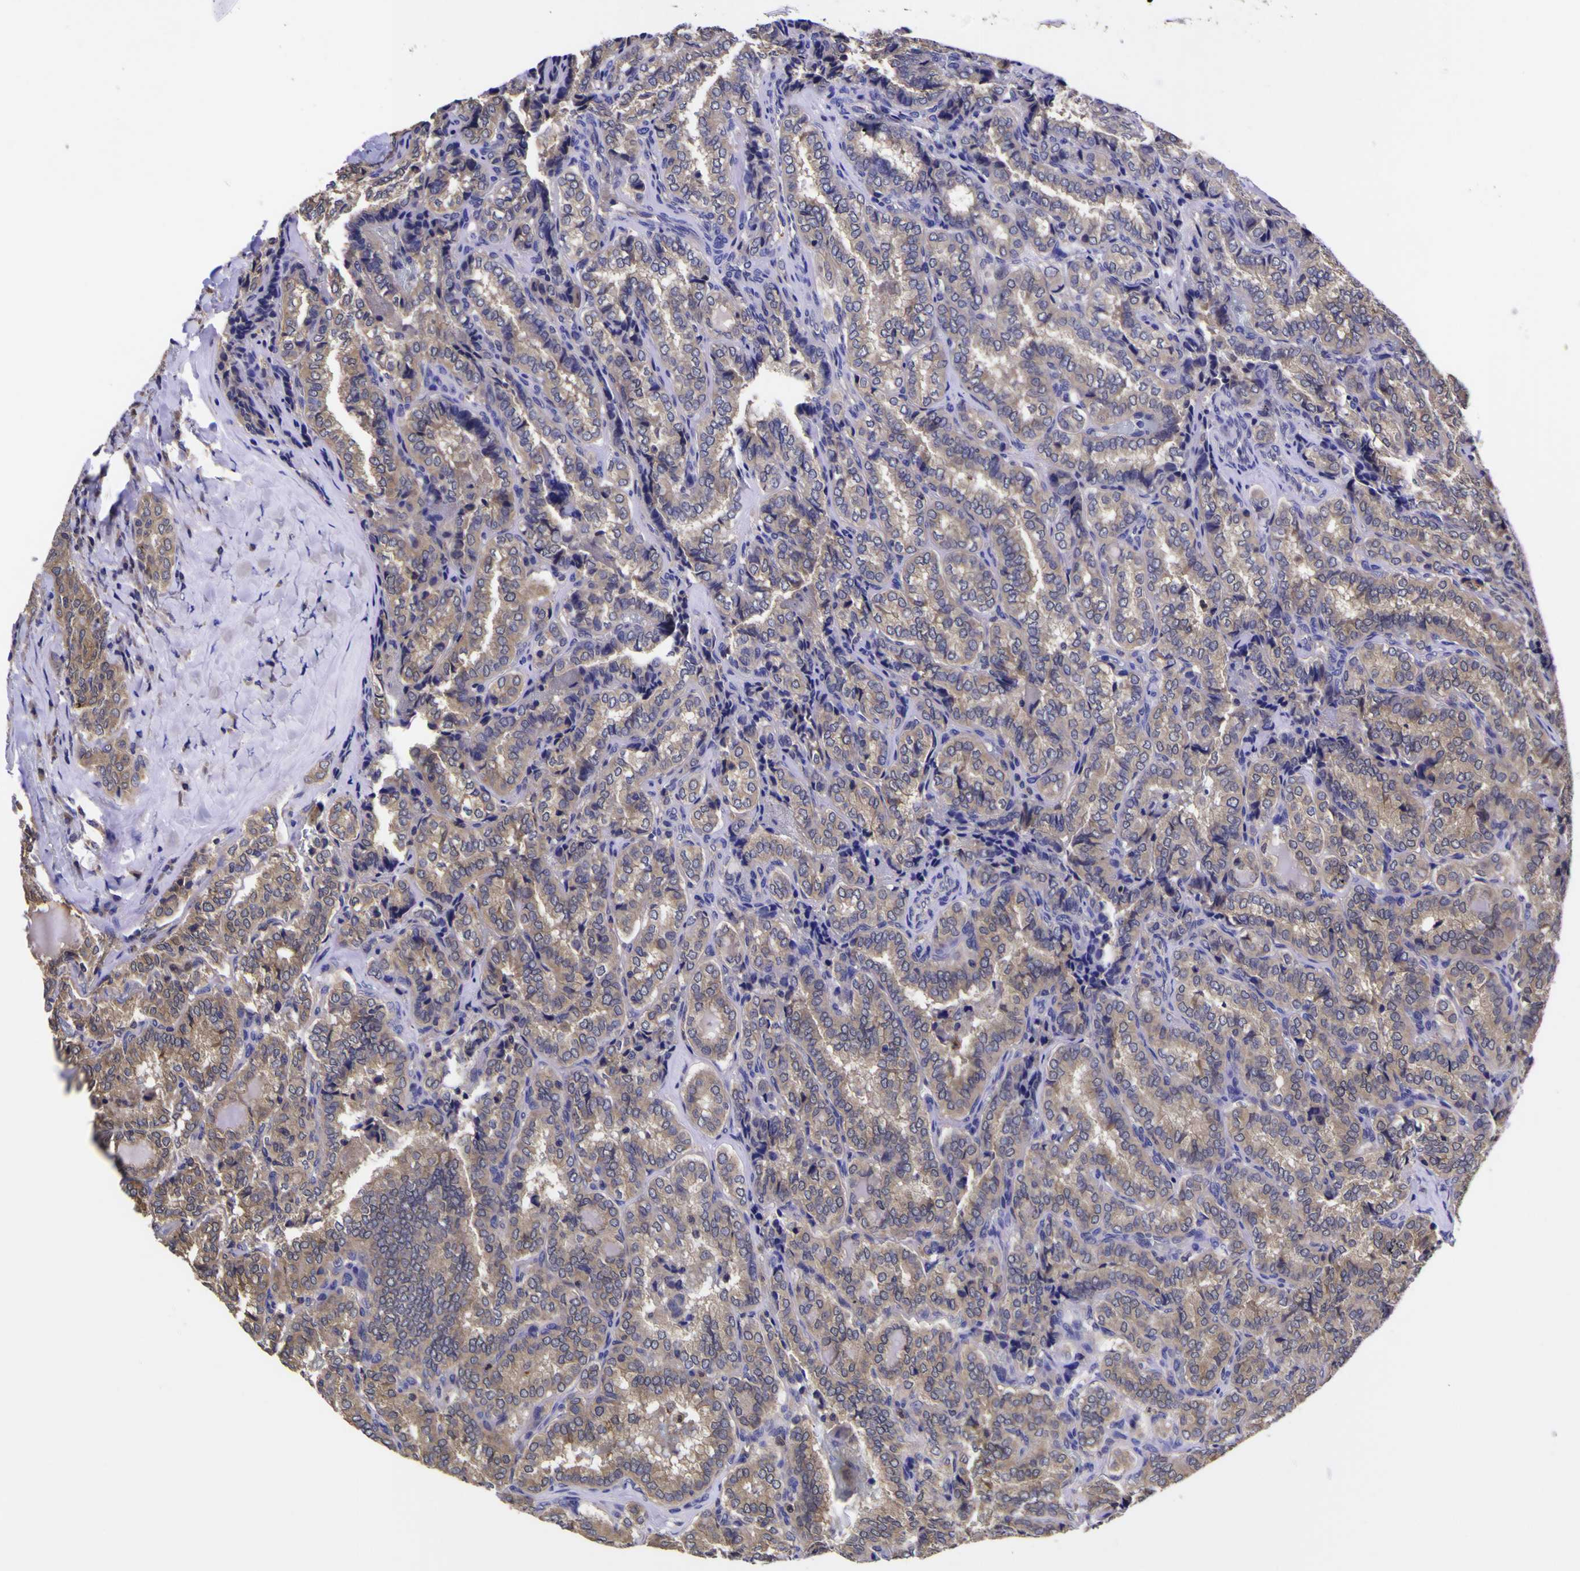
{"staining": {"intensity": "negative", "quantity": "none", "location": "none"}, "tissue": "thyroid cancer", "cell_type": "Tumor cells", "image_type": "cancer", "snomed": [{"axis": "morphology", "description": "Normal tissue, NOS"}, {"axis": "morphology", "description": "Papillary adenocarcinoma, NOS"}, {"axis": "topography", "description": "Thyroid gland"}], "caption": "DAB immunohistochemical staining of human thyroid papillary adenocarcinoma demonstrates no significant expression in tumor cells. The staining was performed using DAB (3,3'-diaminobenzidine) to visualize the protein expression in brown, while the nuclei were stained in blue with hematoxylin (Magnification: 20x).", "gene": "MAPK14", "patient": {"sex": "female", "age": 30}}